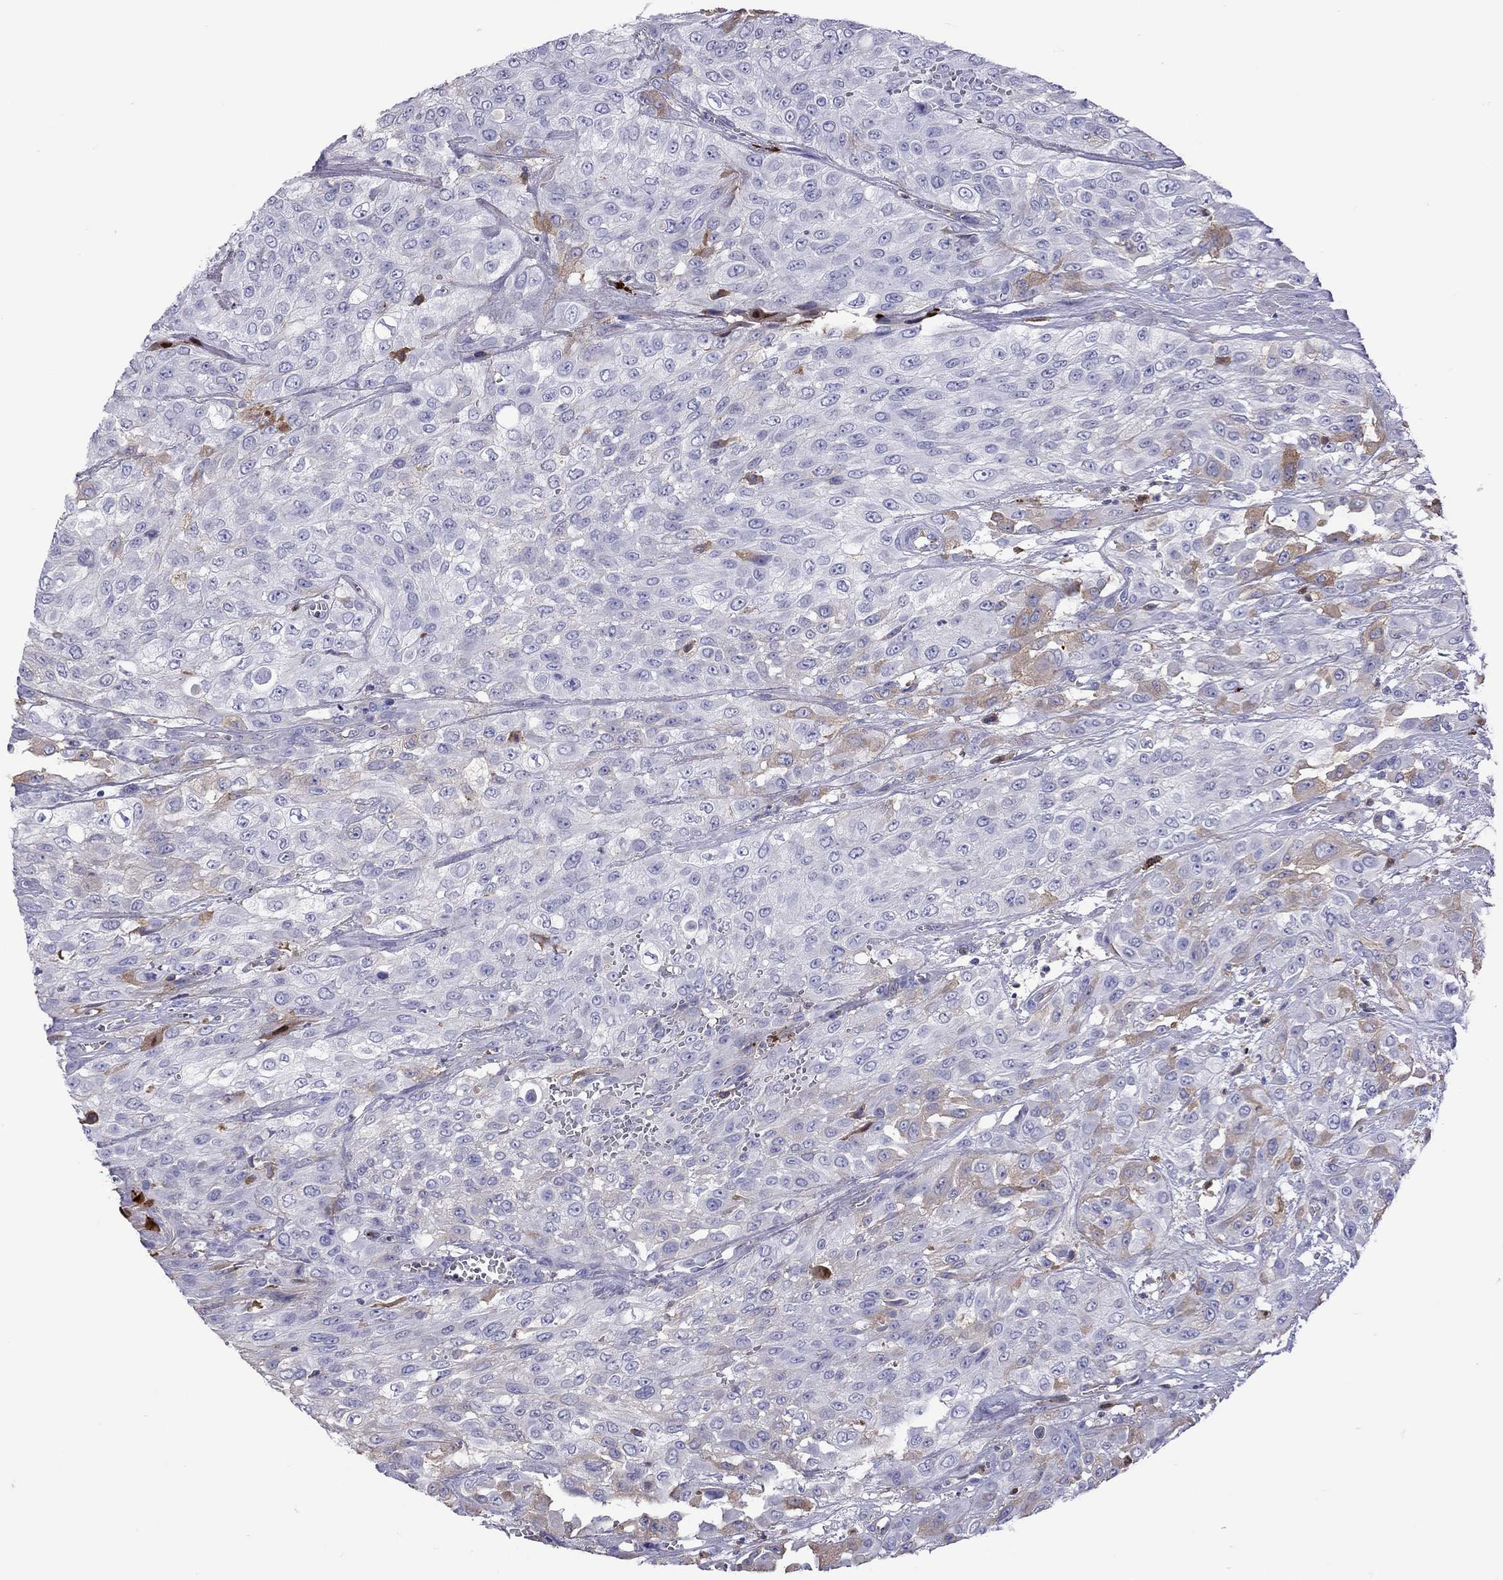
{"staining": {"intensity": "moderate", "quantity": "<25%", "location": "cytoplasmic/membranous"}, "tissue": "urothelial cancer", "cell_type": "Tumor cells", "image_type": "cancer", "snomed": [{"axis": "morphology", "description": "Urothelial carcinoma, High grade"}, {"axis": "topography", "description": "Urinary bladder"}], "caption": "Immunohistochemistry (DAB) staining of urothelial carcinoma (high-grade) demonstrates moderate cytoplasmic/membranous protein expression in approximately <25% of tumor cells.", "gene": "SERPINA3", "patient": {"sex": "male", "age": 57}}